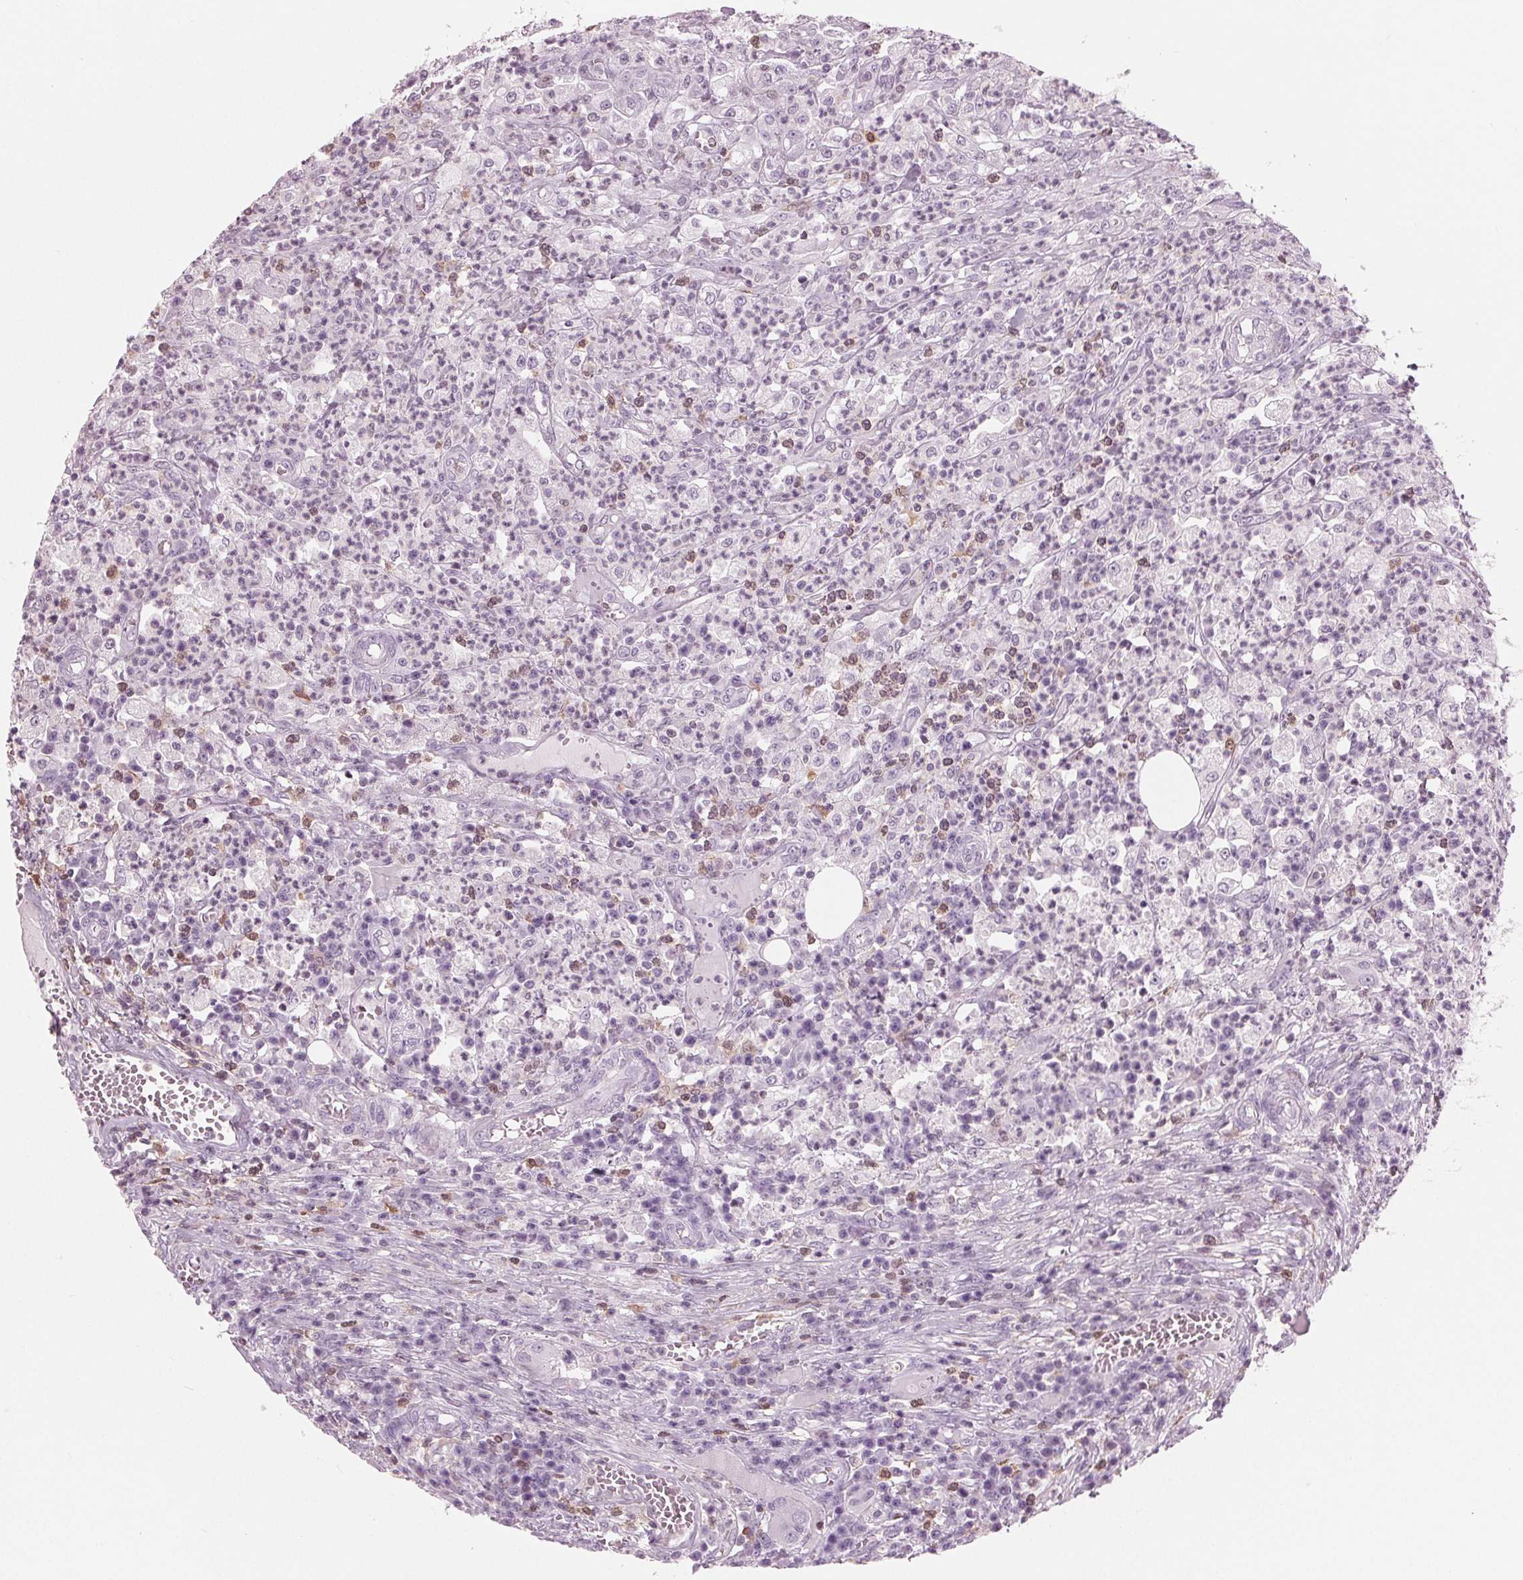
{"staining": {"intensity": "negative", "quantity": "none", "location": "none"}, "tissue": "colorectal cancer", "cell_type": "Tumor cells", "image_type": "cancer", "snomed": [{"axis": "morphology", "description": "Normal tissue, NOS"}, {"axis": "morphology", "description": "Adenocarcinoma, NOS"}, {"axis": "topography", "description": "Colon"}], "caption": "A high-resolution image shows IHC staining of colorectal adenocarcinoma, which displays no significant staining in tumor cells.", "gene": "BTLA", "patient": {"sex": "male", "age": 65}}